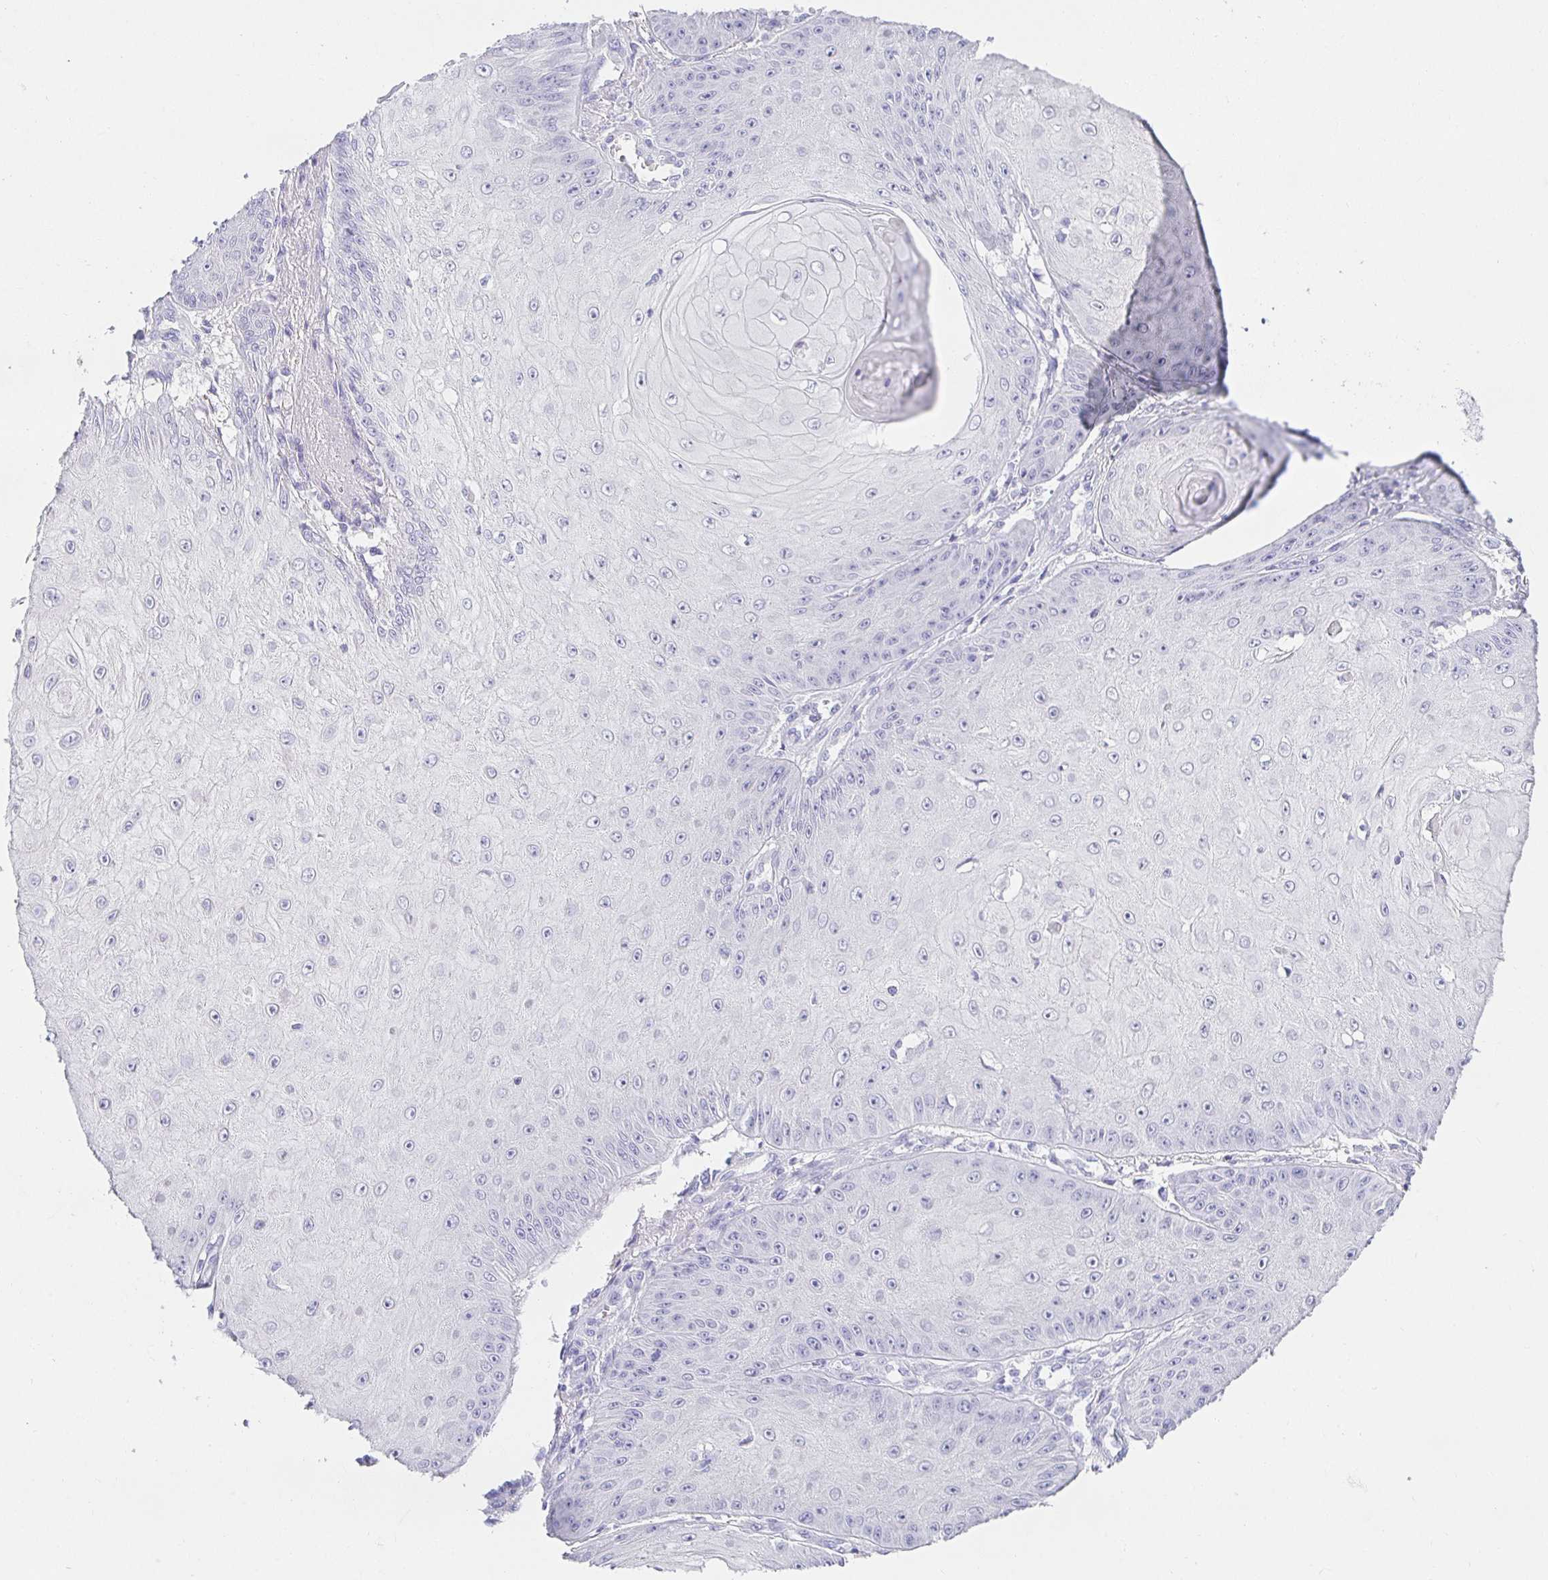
{"staining": {"intensity": "negative", "quantity": "none", "location": "none"}, "tissue": "skin cancer", "cell_type": "Tumor cells", "image_type": "cancer", "snomed": [{"axis": "morphology", "description": "Squamous cell carcinoma, NOS"}, {"axis": "topography", "description": "Skin"}], "caption": "Tumor cells are negative for brown protein staining in skin squamous cell carcinoma.", "gene": "CHAT", "patient": {"sex": "male", "age": 70}}